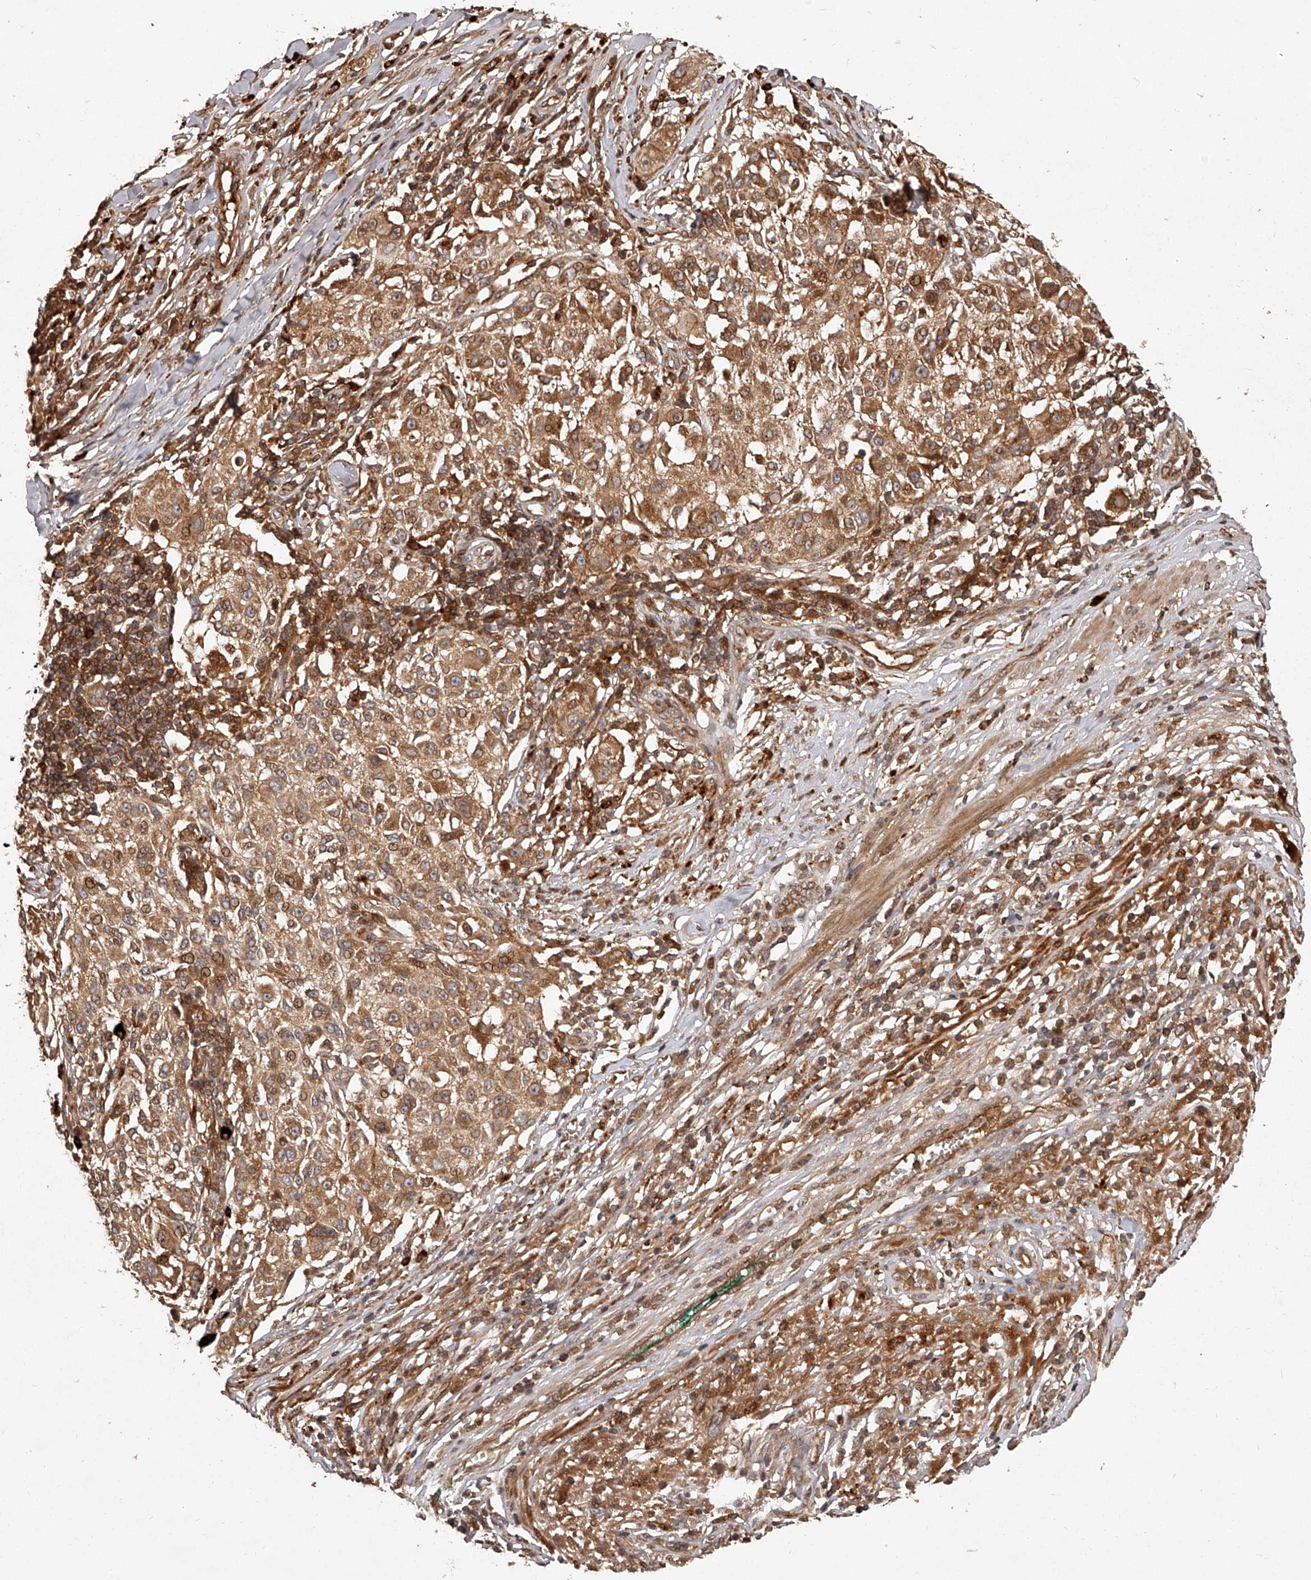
{"staining": {"intensity": "moderate", "quantity": ">75%", "location": "cytoplasmic/membranous"}, "tissue": "melanoma", "cell_type": "Tumor cells", "image_type": "cancer", "snomed": [{"axis": "morphology", "description": "Necrosis, NOS"}, {"axis": "morphology", "description": "Malignant melanoma, NOS"}, {"axis": "topography", "description": "Skin"}], "caption": "Human malignant melanoma stained for a protein (brown) exhibits moderate cytoplasmic/membranous positive staining in approximately >75% of tumor cells.", "gene": "CRYZL1", "patient": {"sex": "female", "age": 87}}